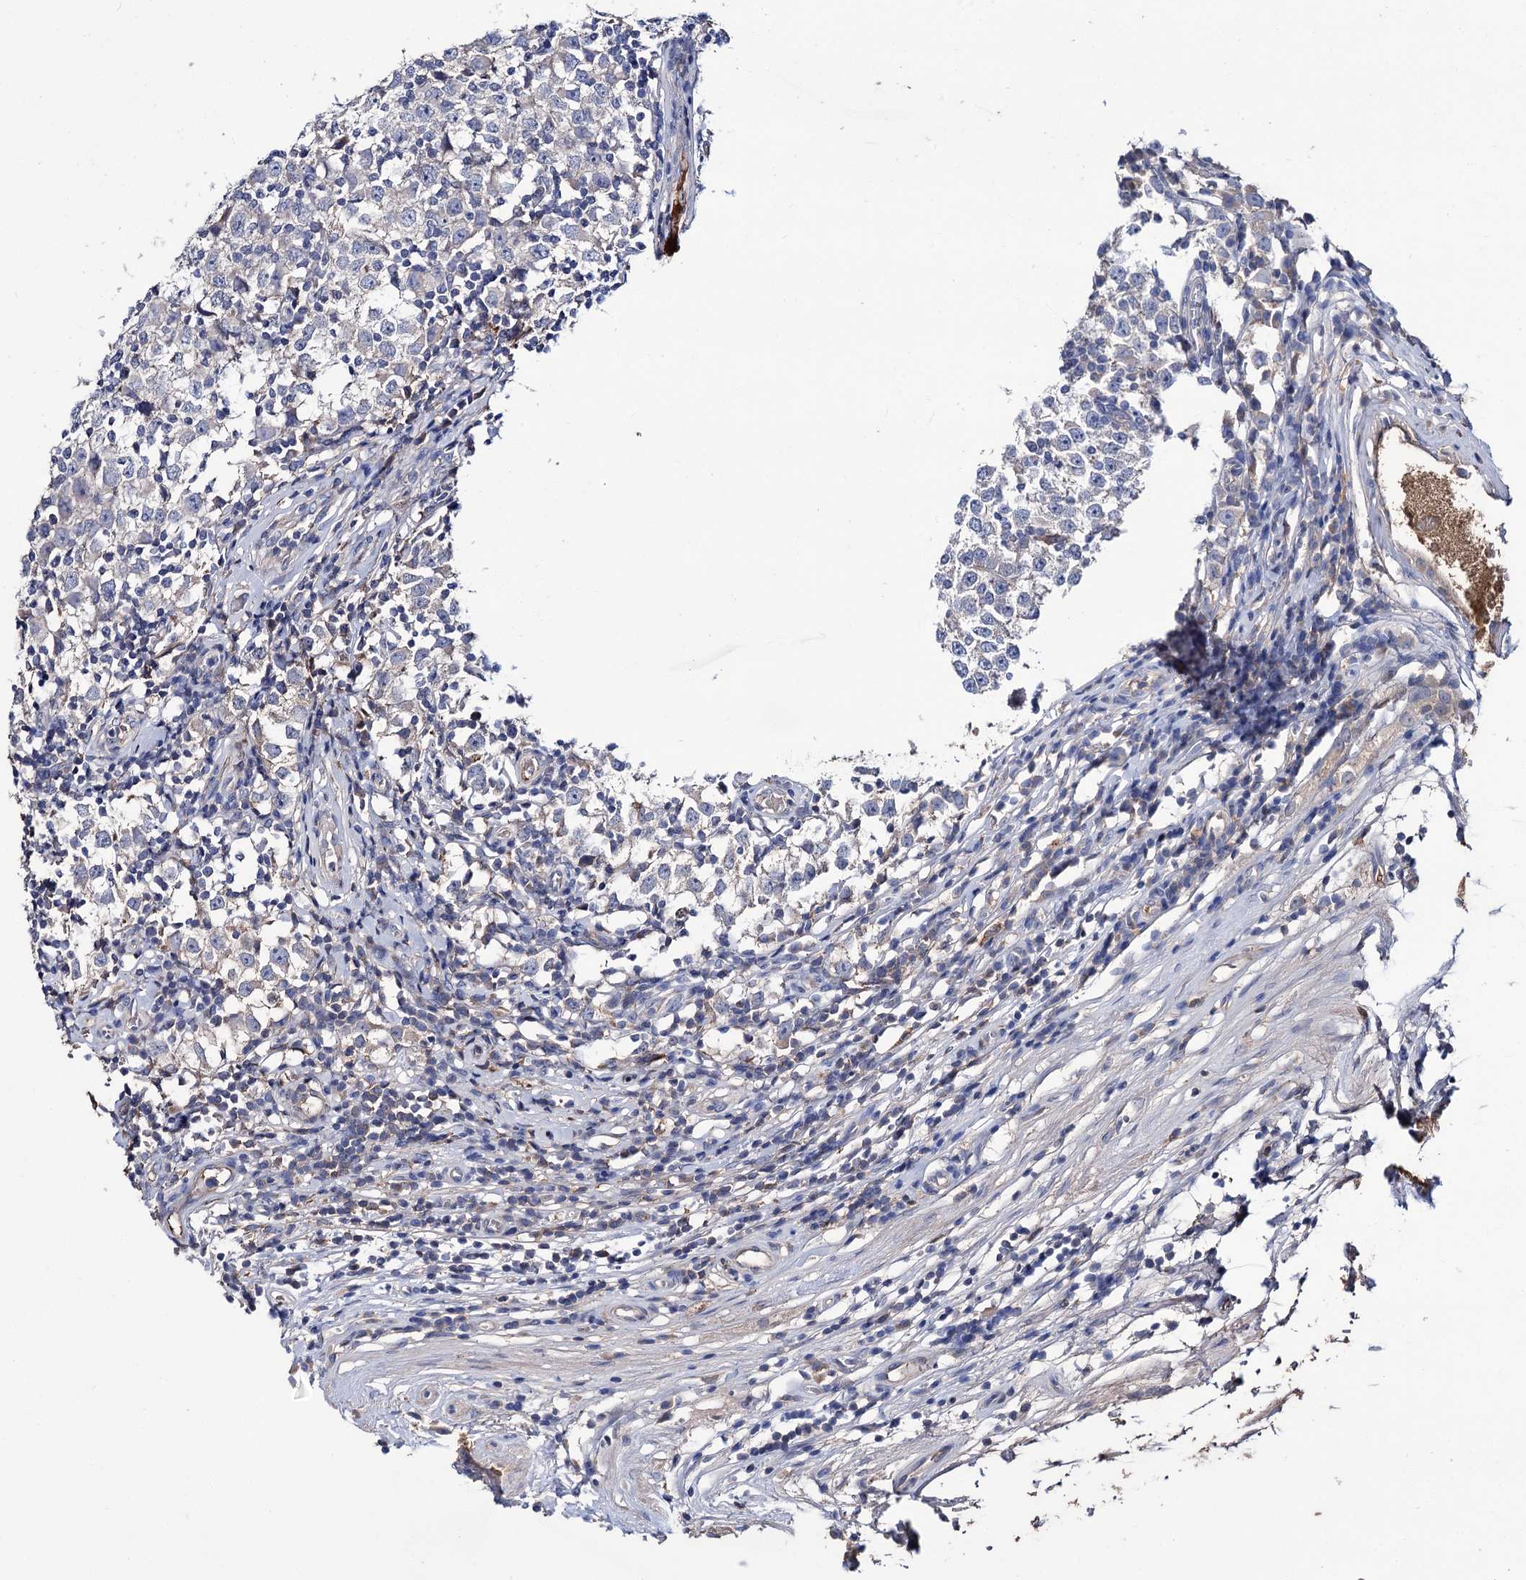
{"staining": {"intensity": "negative", "quantity": "none", "location": "none"}, "tissue": "testis cancer", "cell_type": "Tumor cells", "image_type": "cancer", "snomed": [{"axis": "morphology", "description": "Seminoma, NOS"}, {"axis": "topography", "description": "Testis"}], "caption": "Immunohistochemistry (IHC) image of neoplastic tissue: human testis cancer (seminoma) stained with DAB (3,3'-diaminobenzidine) reveals no significant protein positivity in tumor cells.", "gene": "PPP1R32", "patient": {"sex": "male", "age": 65}}